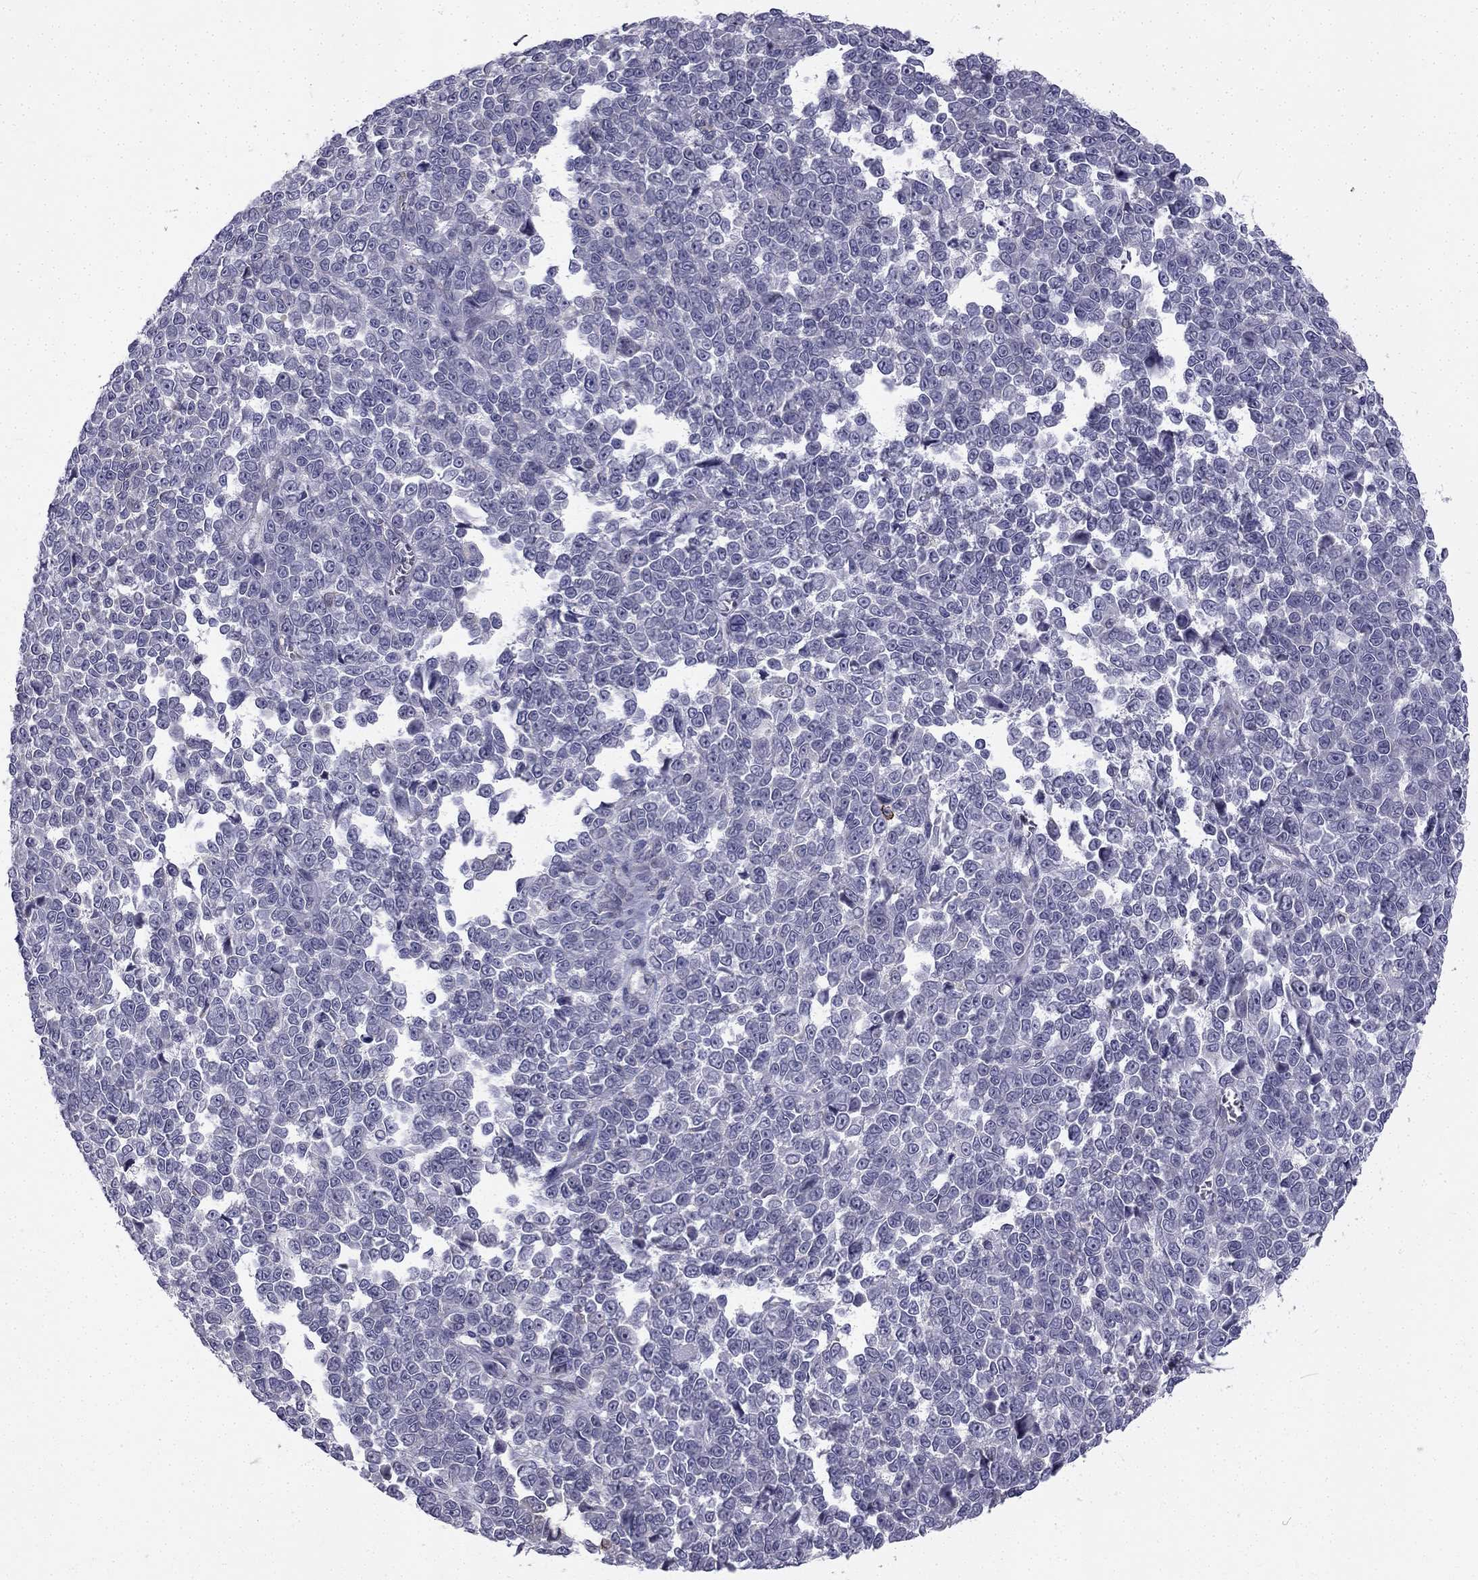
{"staining": {"intensity": "negative", "quantity": "none", "location": "none"}, "tissue": "melanoma", "cell_type": "Tumor cells", "image_type": "cancer", "snomed": [{"axis": "morphology", "description": "Malignant melanoma, NOS"}, {"axis": "topography", "description": "Skin"}], "caption": "A high-resolution histopathology image shows IHC staining of melanoma, which displays no significant staining in tumor cells.", "gene": "CCDC40", "patient": {"sex": "female", "age": 95}}